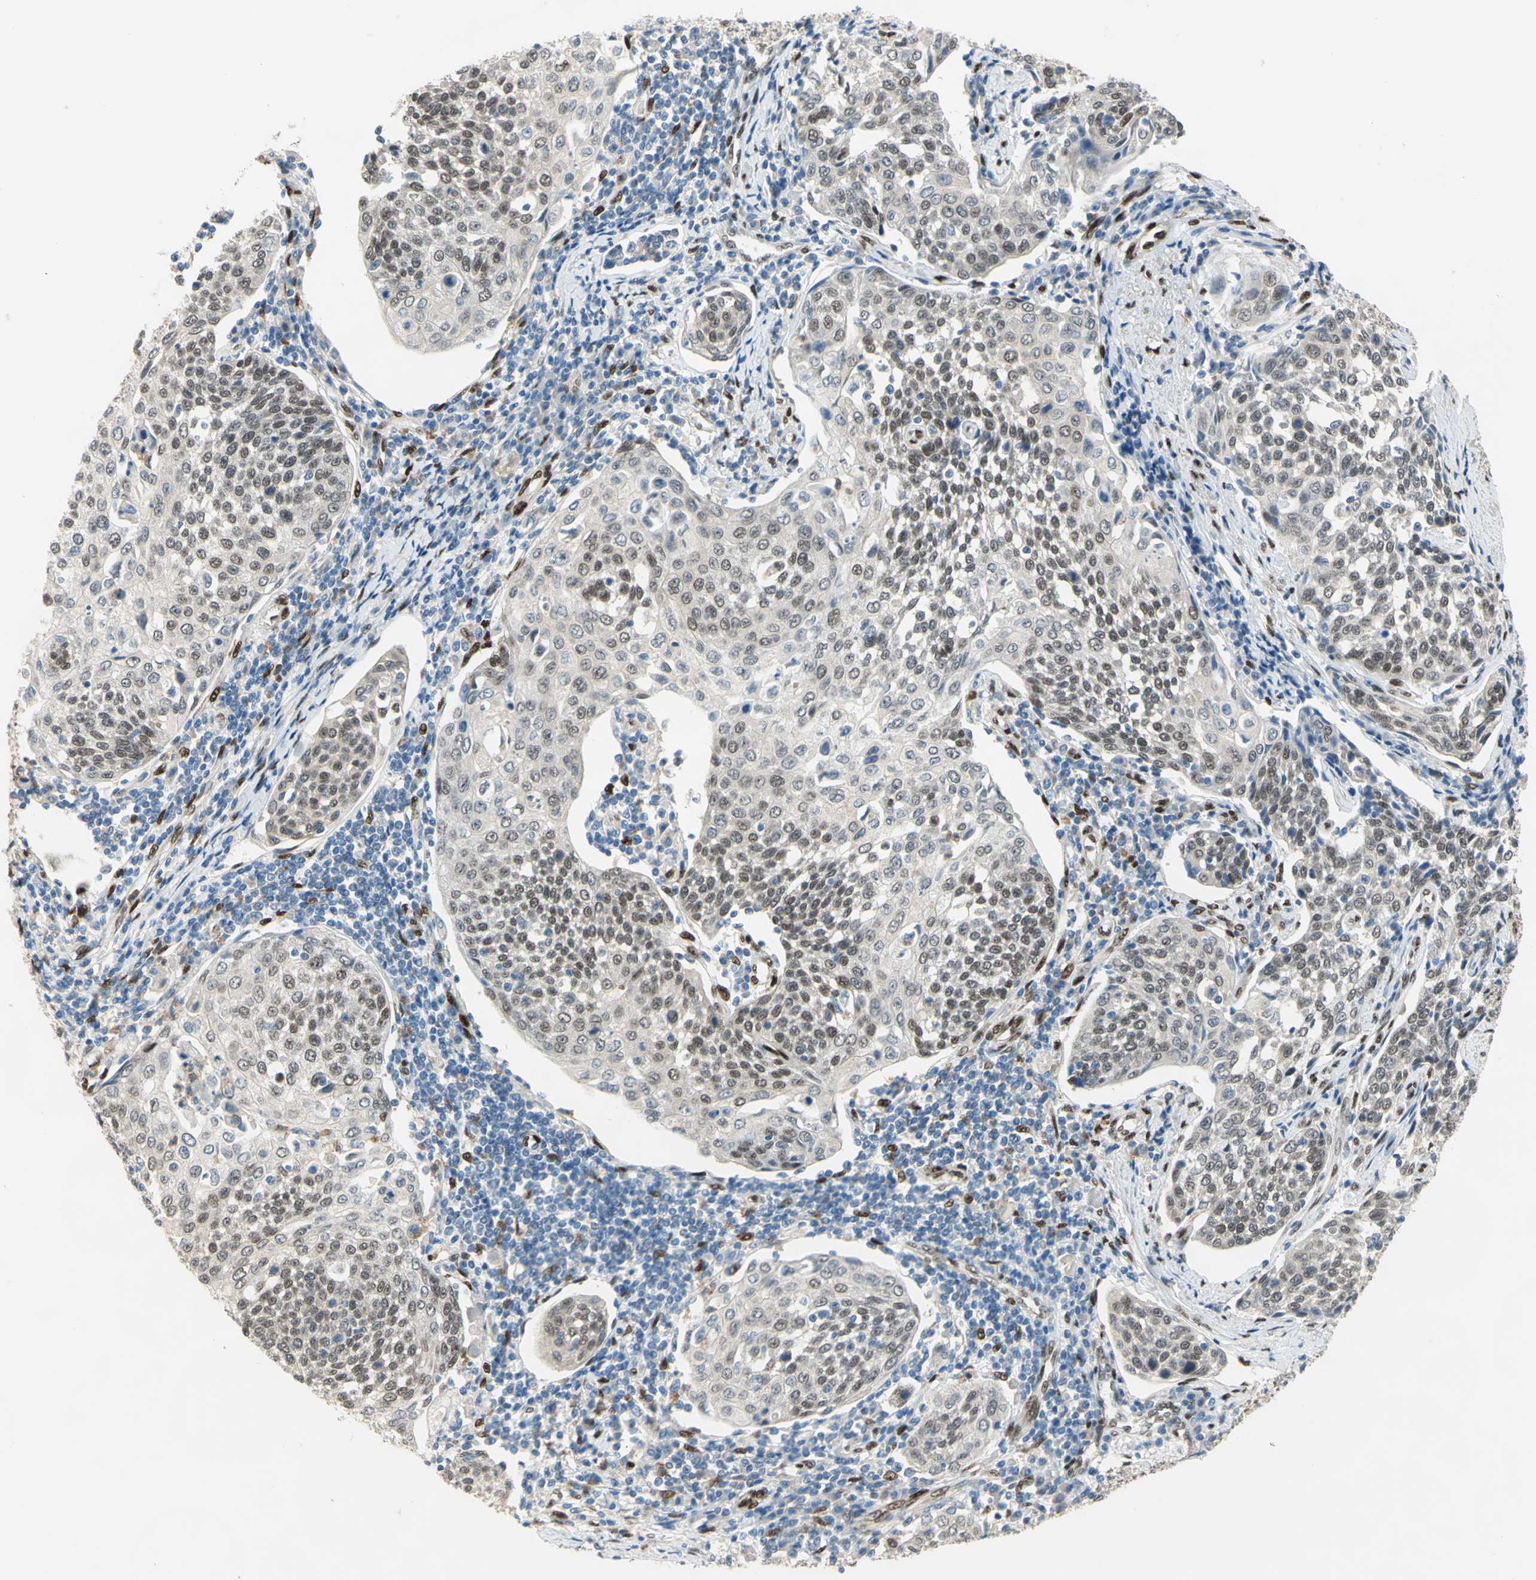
{"staining": {"intensity": "weak", "quantity": ">75%", "location": "nuclear"}, "tissue": "cervical cancer", "cell_type": "Tumor cells", "image_type": "cancer", "snomed": [{"axis": "morphology", "description": "Squamous cell carcinoma, NOS"}, {"axis": "topography", "description": "Cervix"}], "caption": "Weak nuclear protein expression is appreciated in about >75% of tumor cells in cervical squamous cell carcinoma.", "gene": "RBFOX2", "patient": {"sex": "female", "age": 34}}